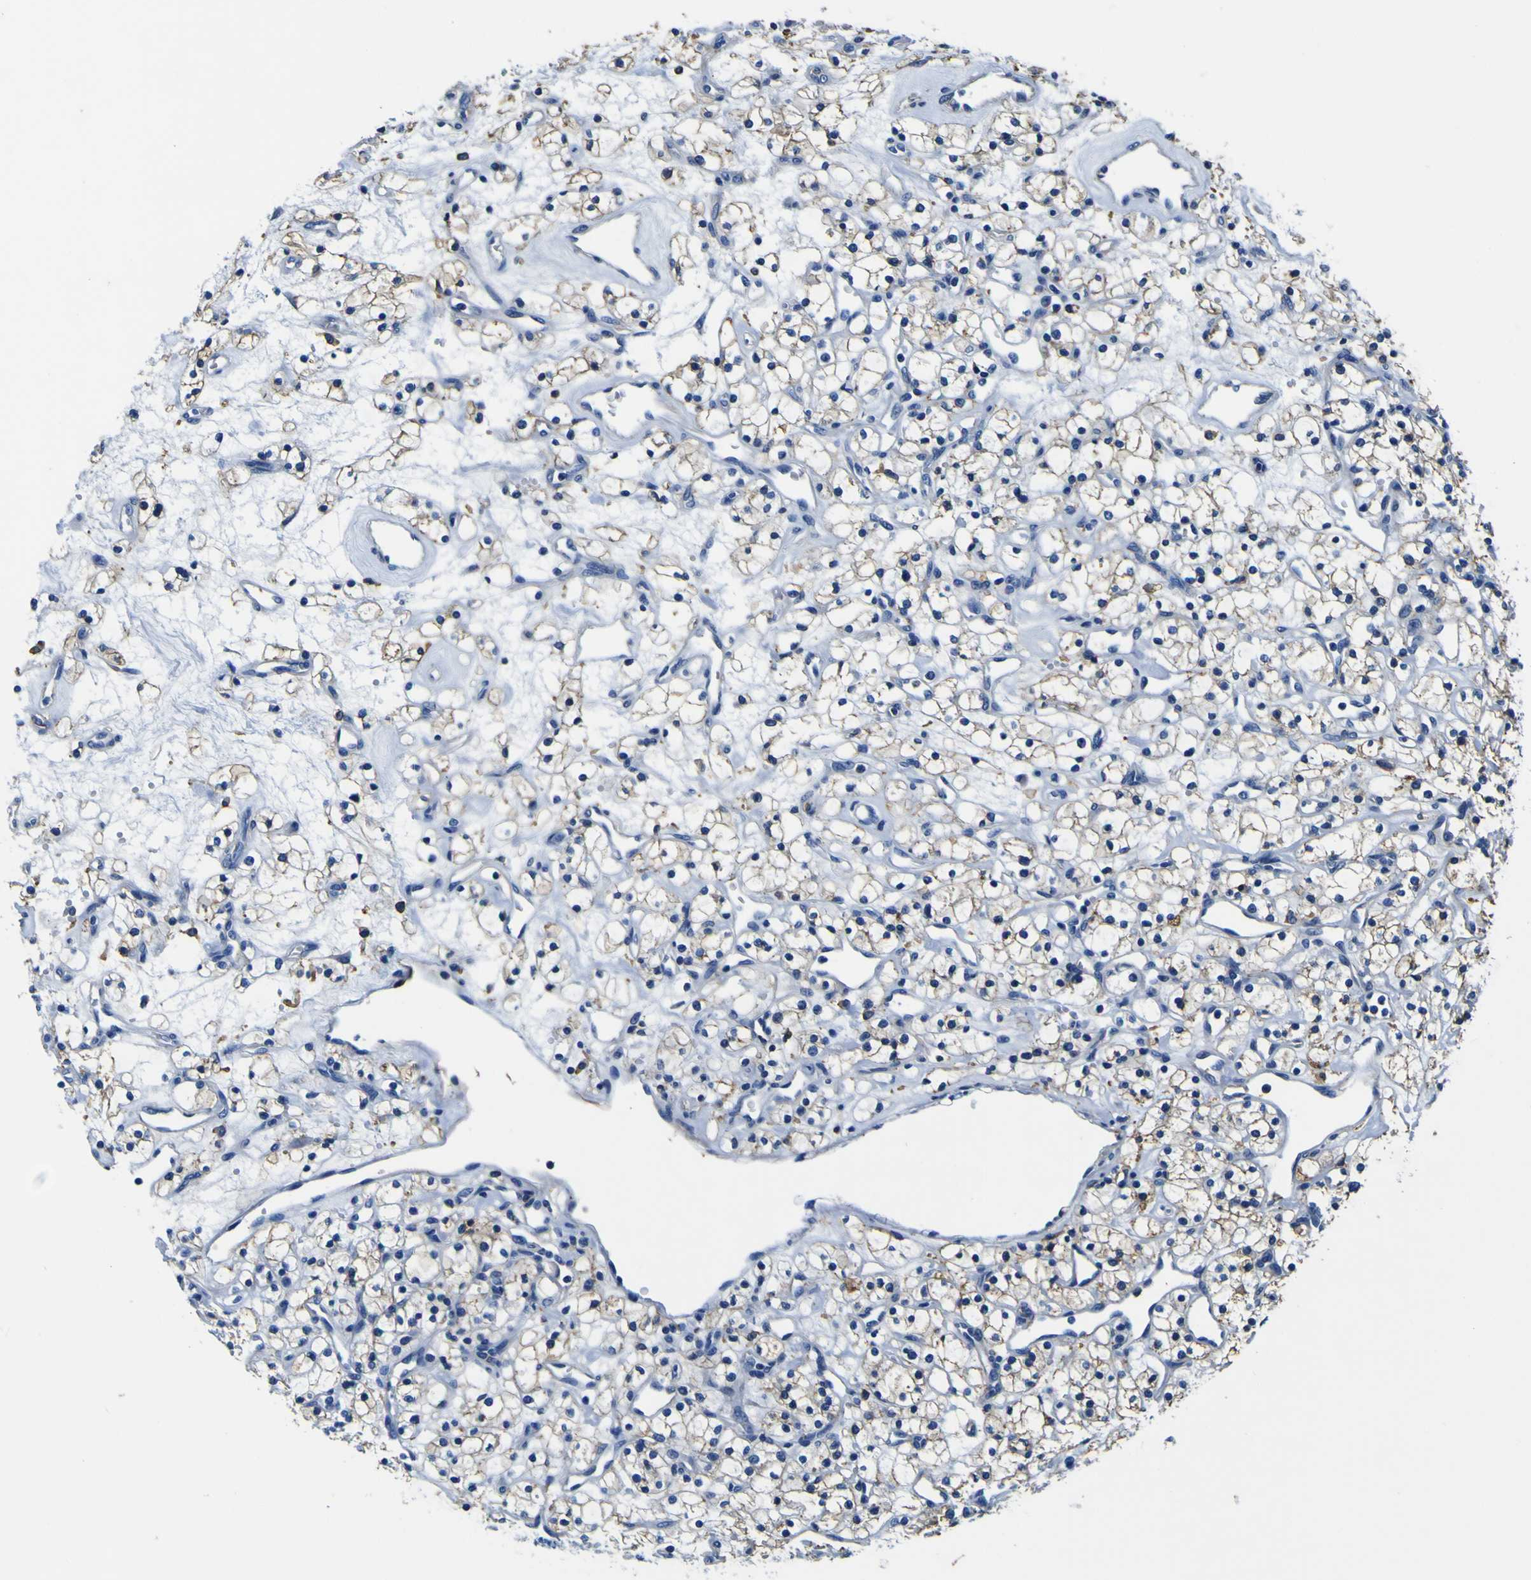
{"staining": {"intensity": "moderate", "quantity": "25%-75%", "location": "cytoplasmic/membranous"}, "tissue": "renal cancer", "cell_type": "Tumor cells", "image_type": "cancer", "snomed": [{"axis": "morphology", "description": "Adenocarcinoma, NOS"}, {"axis": "topography", "description": "Kidney"}], "caption": "This is a photomicrograph of immunohistochemistry staining of renal cancer (adenocarcinoma), which shows moderate positivity in the cytoplasmic/membranous of tumor cells.", "gene": "PXDN", "patient": {"sex": "female", "age": 60}}